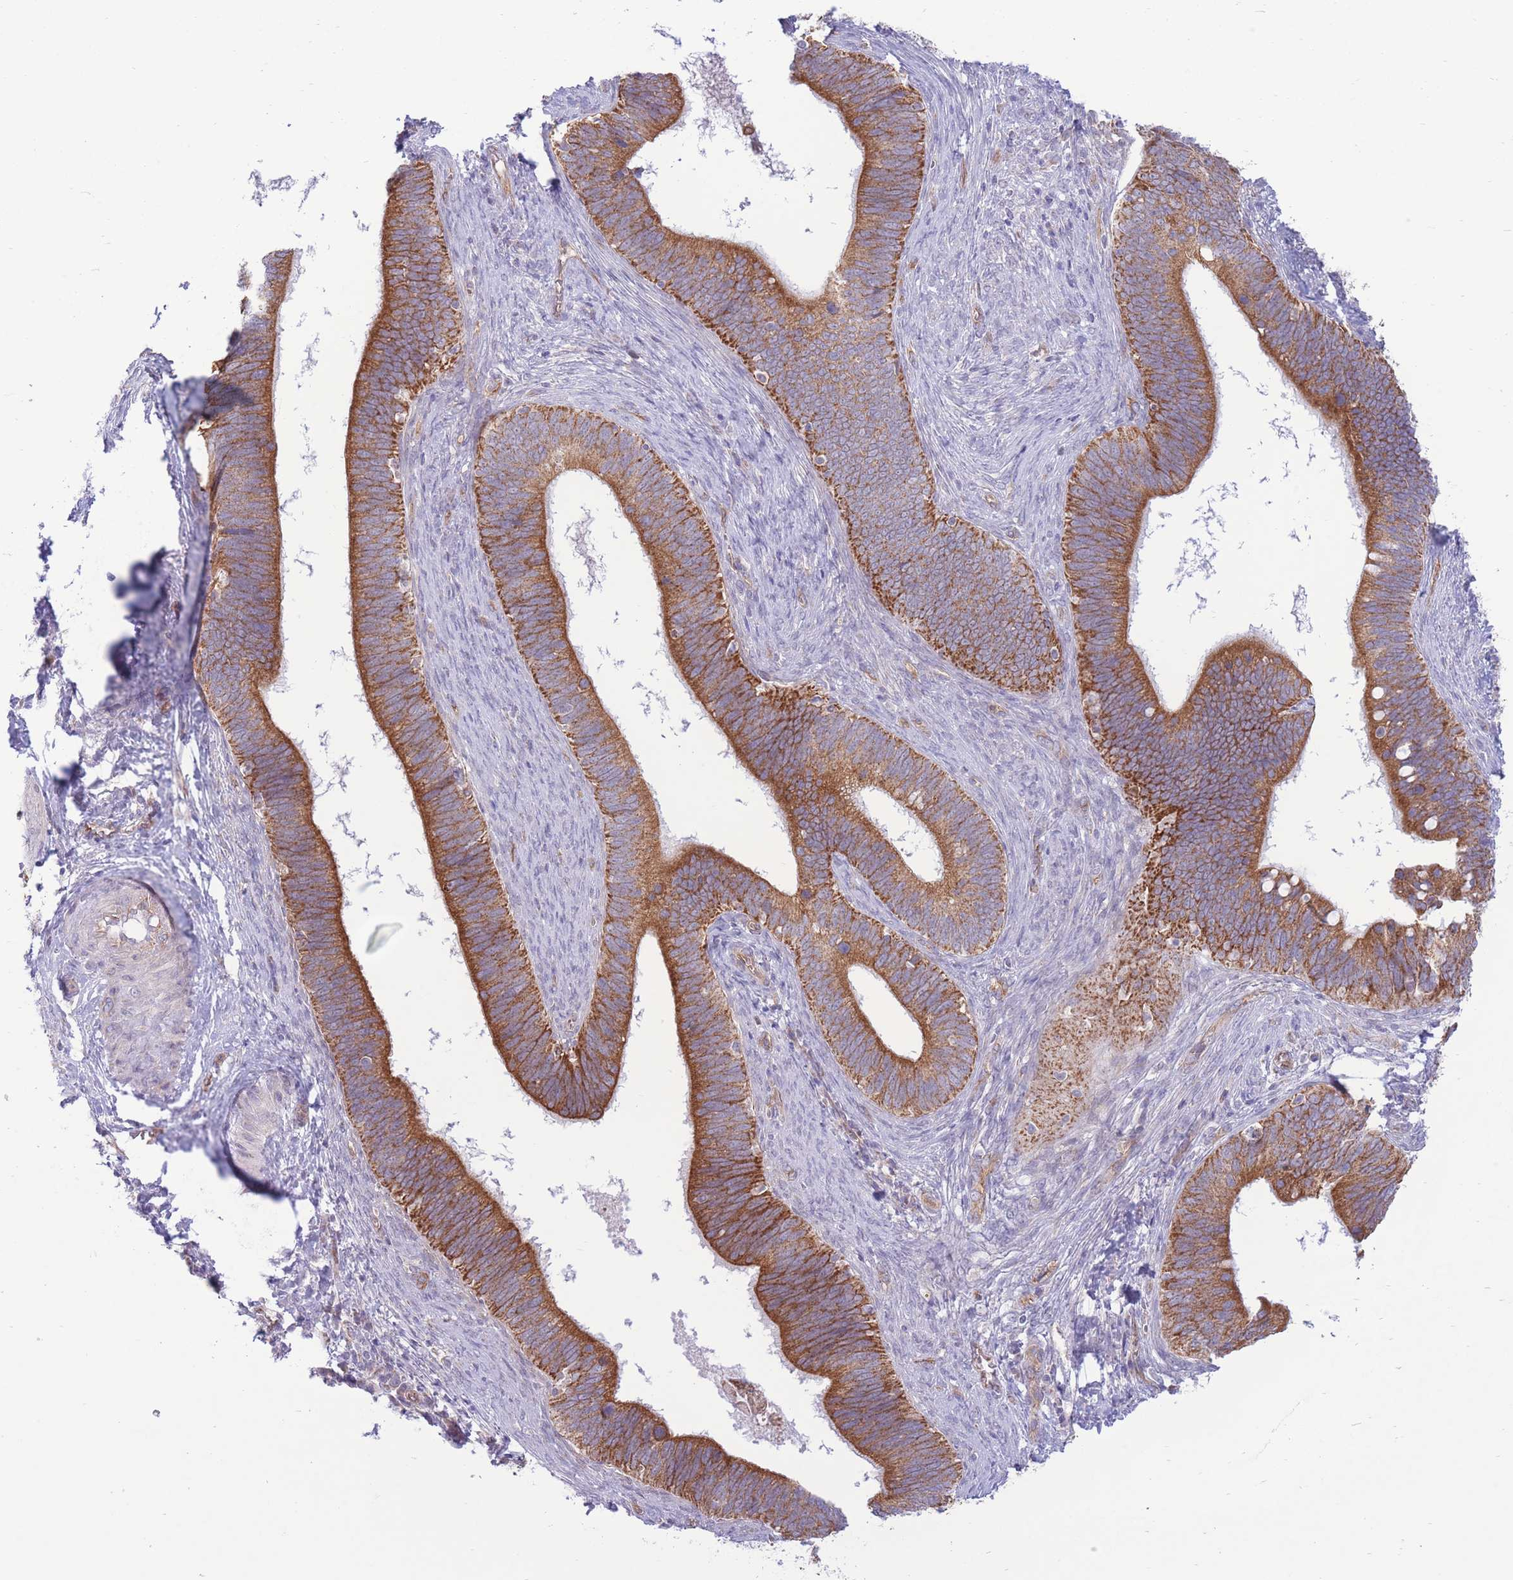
{"staining": {"intensity": "strong", "quantity": ">75%", "location": "cytoplasmic/membranous"}, "tissue": "cervical cancer", "cell_type": "Tumor cells", "image_type": "cancer", "snomed": [{"axis": "morphology", "description": "Adenocarcinoma, NOS"}, {"axis": "topography", "description": "Cervix"}], "caption": "There is high levels of strong cytoplasmic/membranous expression in tumor cells of cervical adenocarcinoma, as demonstrated by immunohistochemical staining (brown color).", "gene": "MRPS31", "patient": {"sex": "female", "age": 42}}